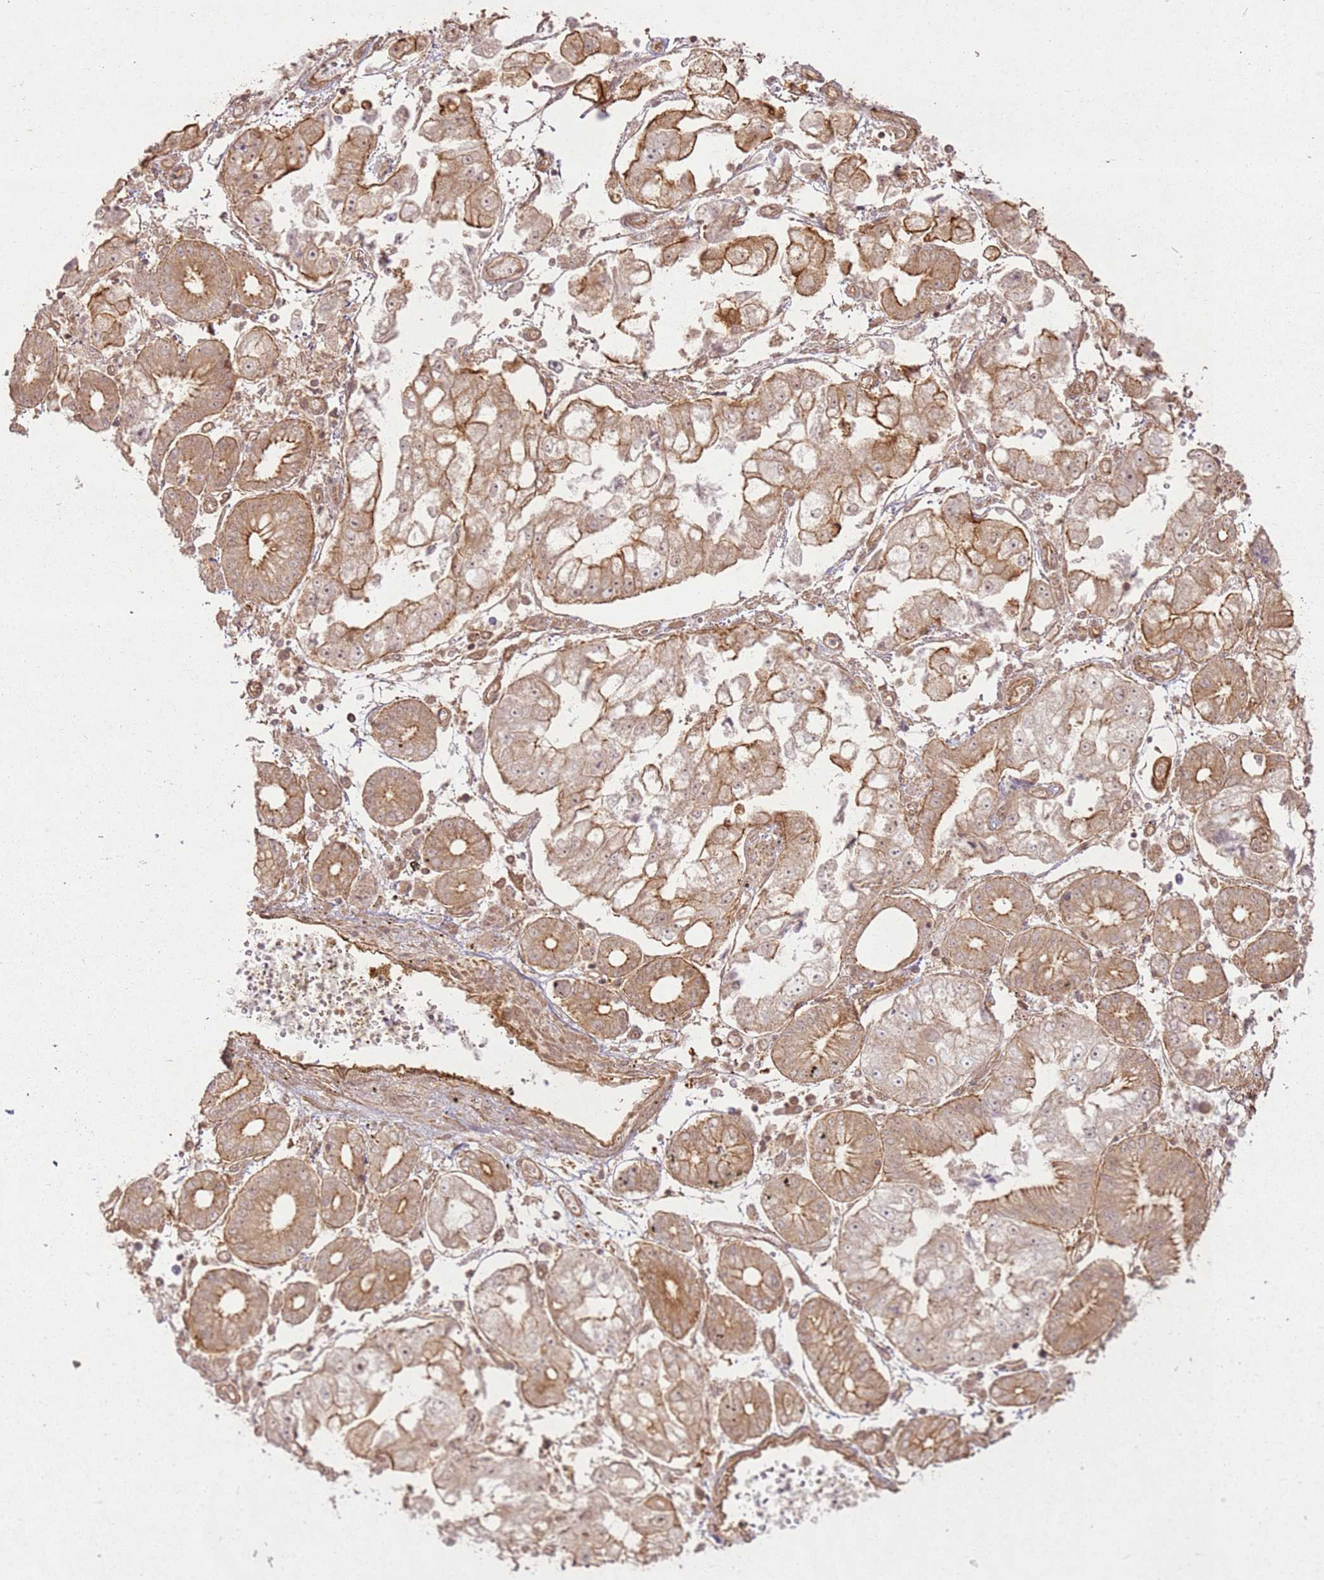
{"staining": {"intensity": "moderate", "quantity": ">75%", "location": "cytoplasmic/membranous"}, "tissue": "stomach cancer", "cell_type": "Tumor cells", "image_type": "cancer", "snomed": [{"axis": "morphology", "description": "Adenocarcinoma, NOS"}, {"axis": "topography", "description": "Stomach"}], "caption": "Stomach adenocarcinoma stained for a protein demonstrates moderate cytoplasmic/membranous positivity in tumor cells. Immunohistochemistry (ihc) stains the protein in brown and the nuclei are stained blue.", "gene": "ZNF776", "patient": {"sex": "male", "age": 76}}